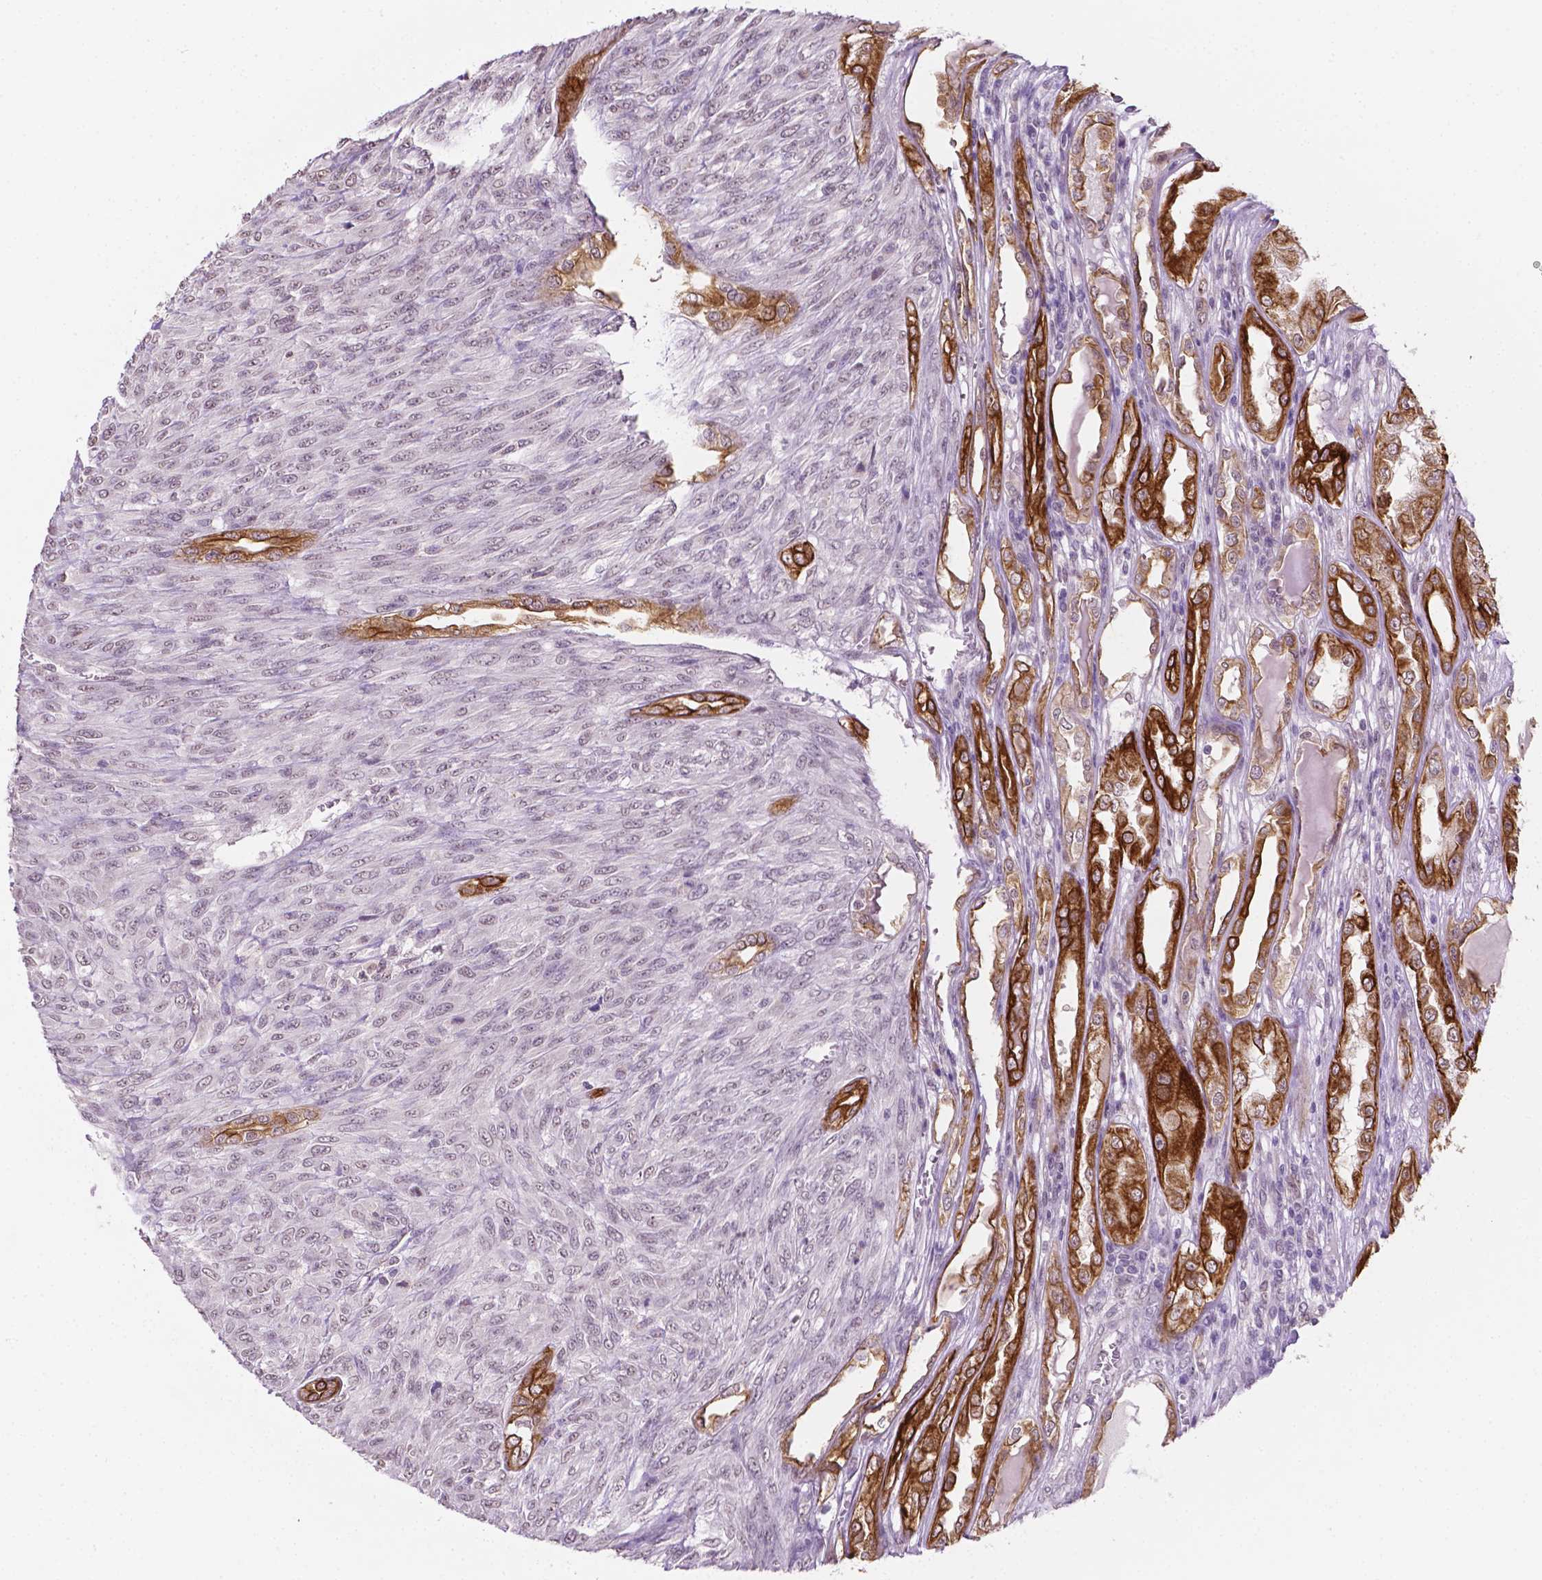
{"staining": {"intensity": "negative", "quantity": "none", "location": "none"}, "tissue": "renal cancer", "cell_type": "Tumor cells", "image_type": "cancer", "snomed": [{"axis": "morphology", "description": "Adenocarcinoma, NOS"}, {"axis": "topography", "description": "Kidney"}], "caption": "Tumor cells show no significant expression in renal cancer (adenocarcinoma).", "gene": "SHLD3", "patient": {"sex": "male", "age": 58}}